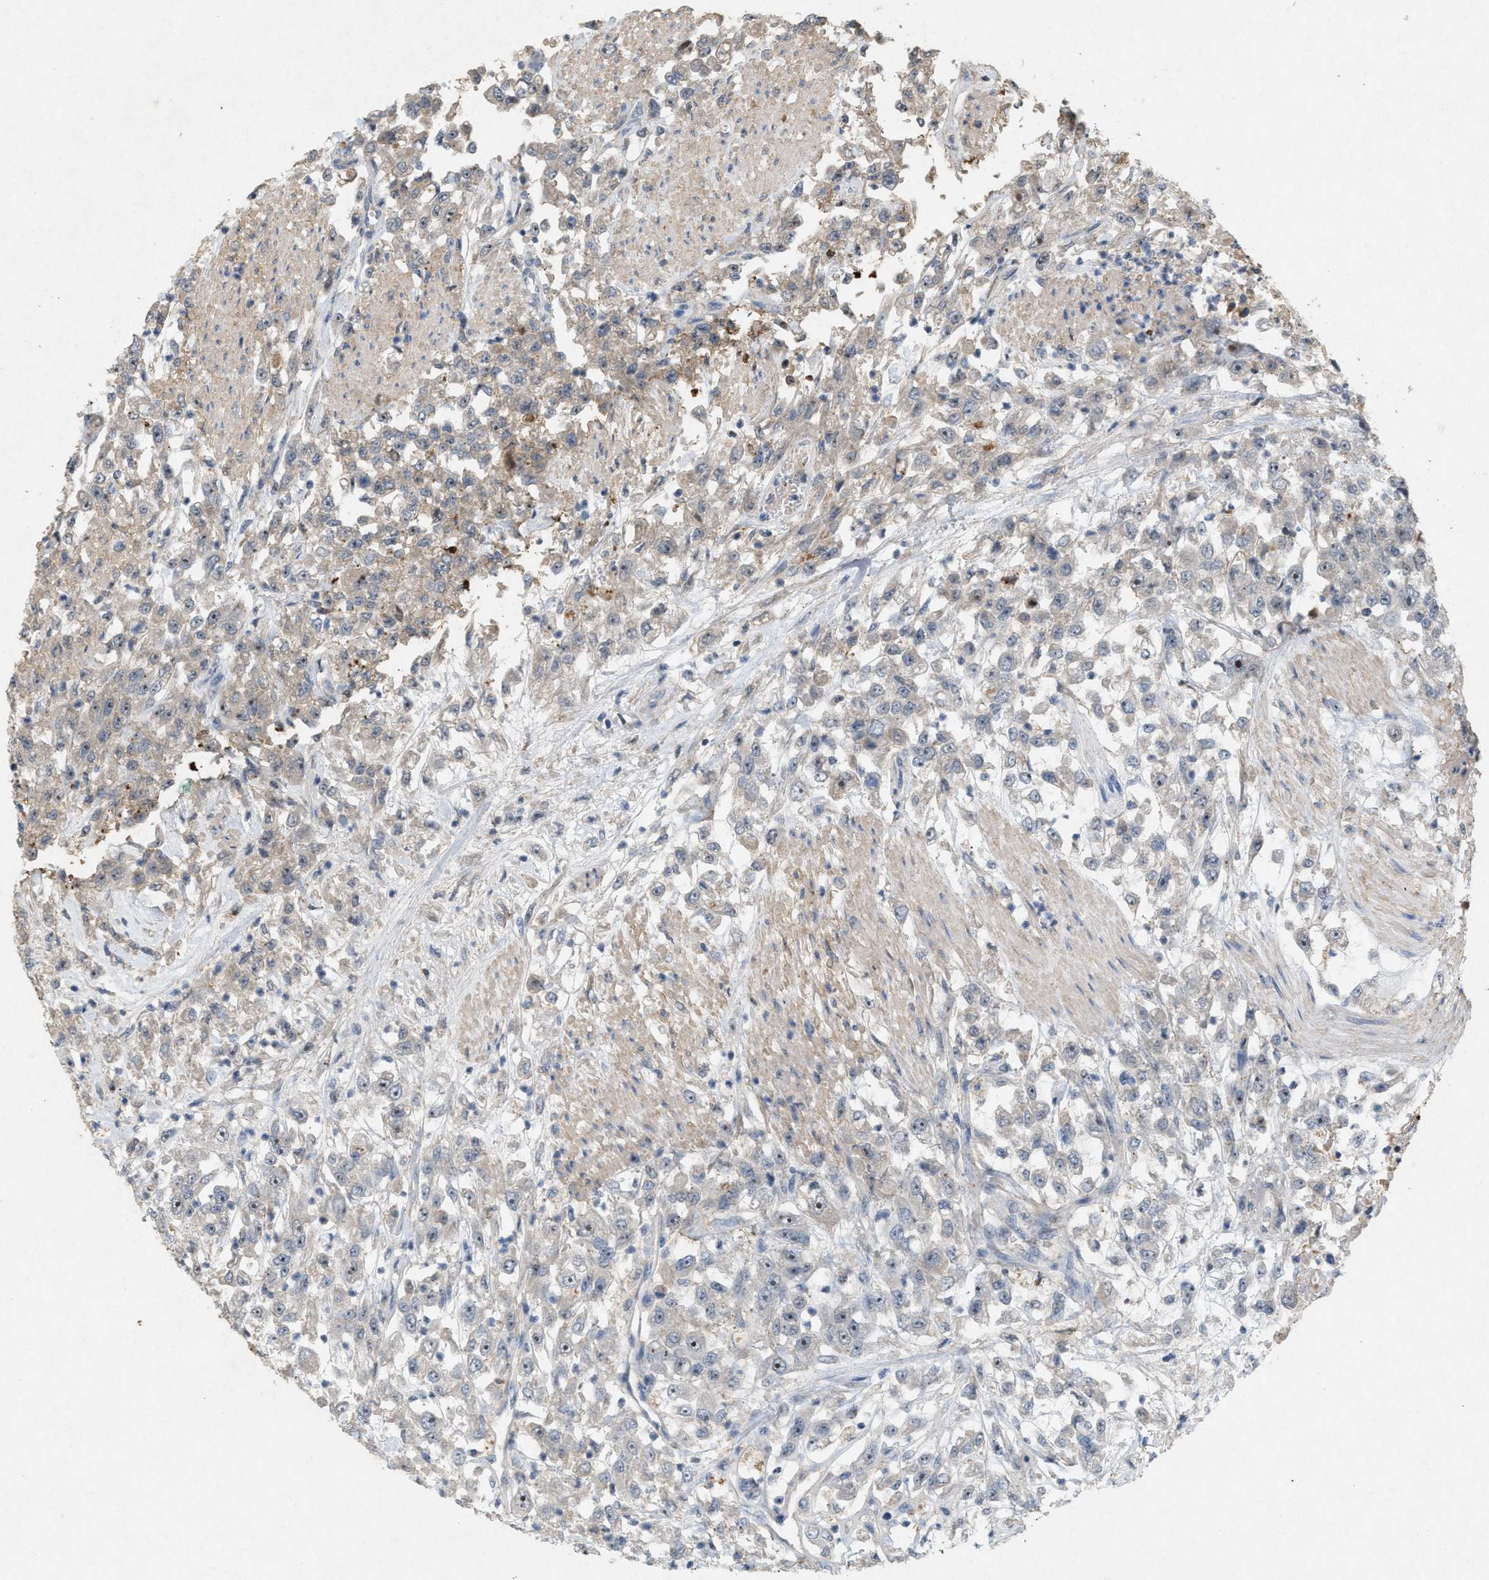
{"staining": {"intensity": "negative", "quantity": "none", "location": "none"}, "tissue": "urothelial cancer", "cell_type": "Tumor cells", "image_type": "cancer", "snomed": [{"axis": "morphology", "description": "Urothelial carcinoma, High grade"}, {"axis": "topography", "description": "Urinary bladder"}], "caption": "DAB (3,3'-diaminobenzidine) immunohistochemical staining of high-grade urothelial carcinoma shows no significant staining in tumor cells. (Immunohistochemistry (ihc), brightfield microscopy, high magnification).", "gene": "DCAF7", "patient": {"sex": "male", "age": 46}}